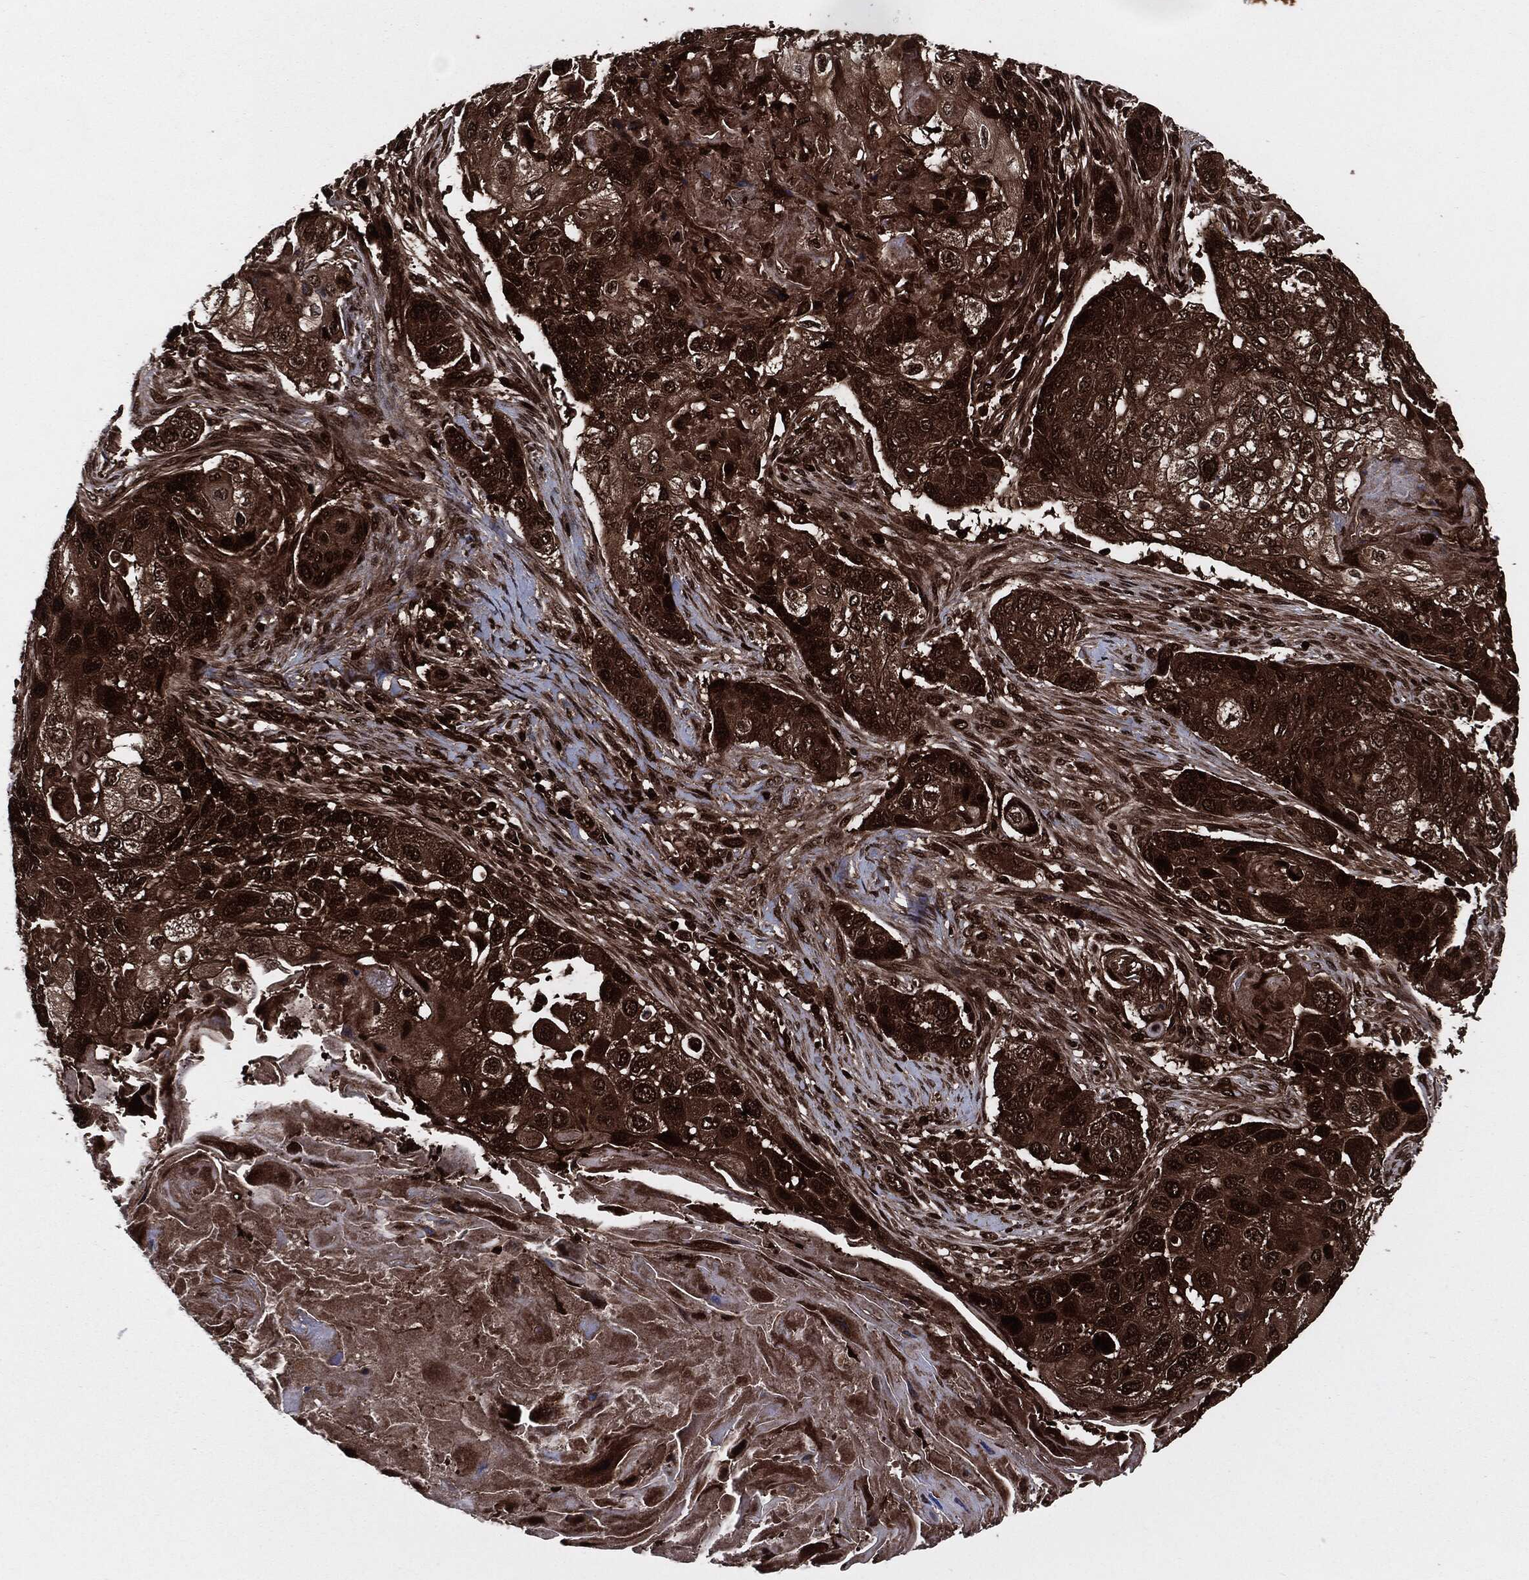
{"staining": {"intensity": "strong", "quantity": ">75%", "location": "cytoplasmic/membranous,nuclear"}, "tissue": "lung cancer", "cell_type": "Tumor cells", "image_type": "cancer", "snomed": [{"axis": "morphology", "description": "Normal tissue, NOS"}, {"axis": "morphology", "description": "Squamous cell carcinoma, NOS"}, {"axis": "topography", "description": "Bronchus"}, {"axis": "topography", "description": "Lung"}], "caption": "Protein staining shows strong cytoplasmic/membranous and nuclear expression in approximately >75% of tumor cells in squamous cell carcinoma (lung). Using DAB (brown) and hematoxylin (blue) stains, captured at high magnification using brightfield microscopy.", "gene": "YWHAB", "patient": {"sex": "male", "age": 69}}